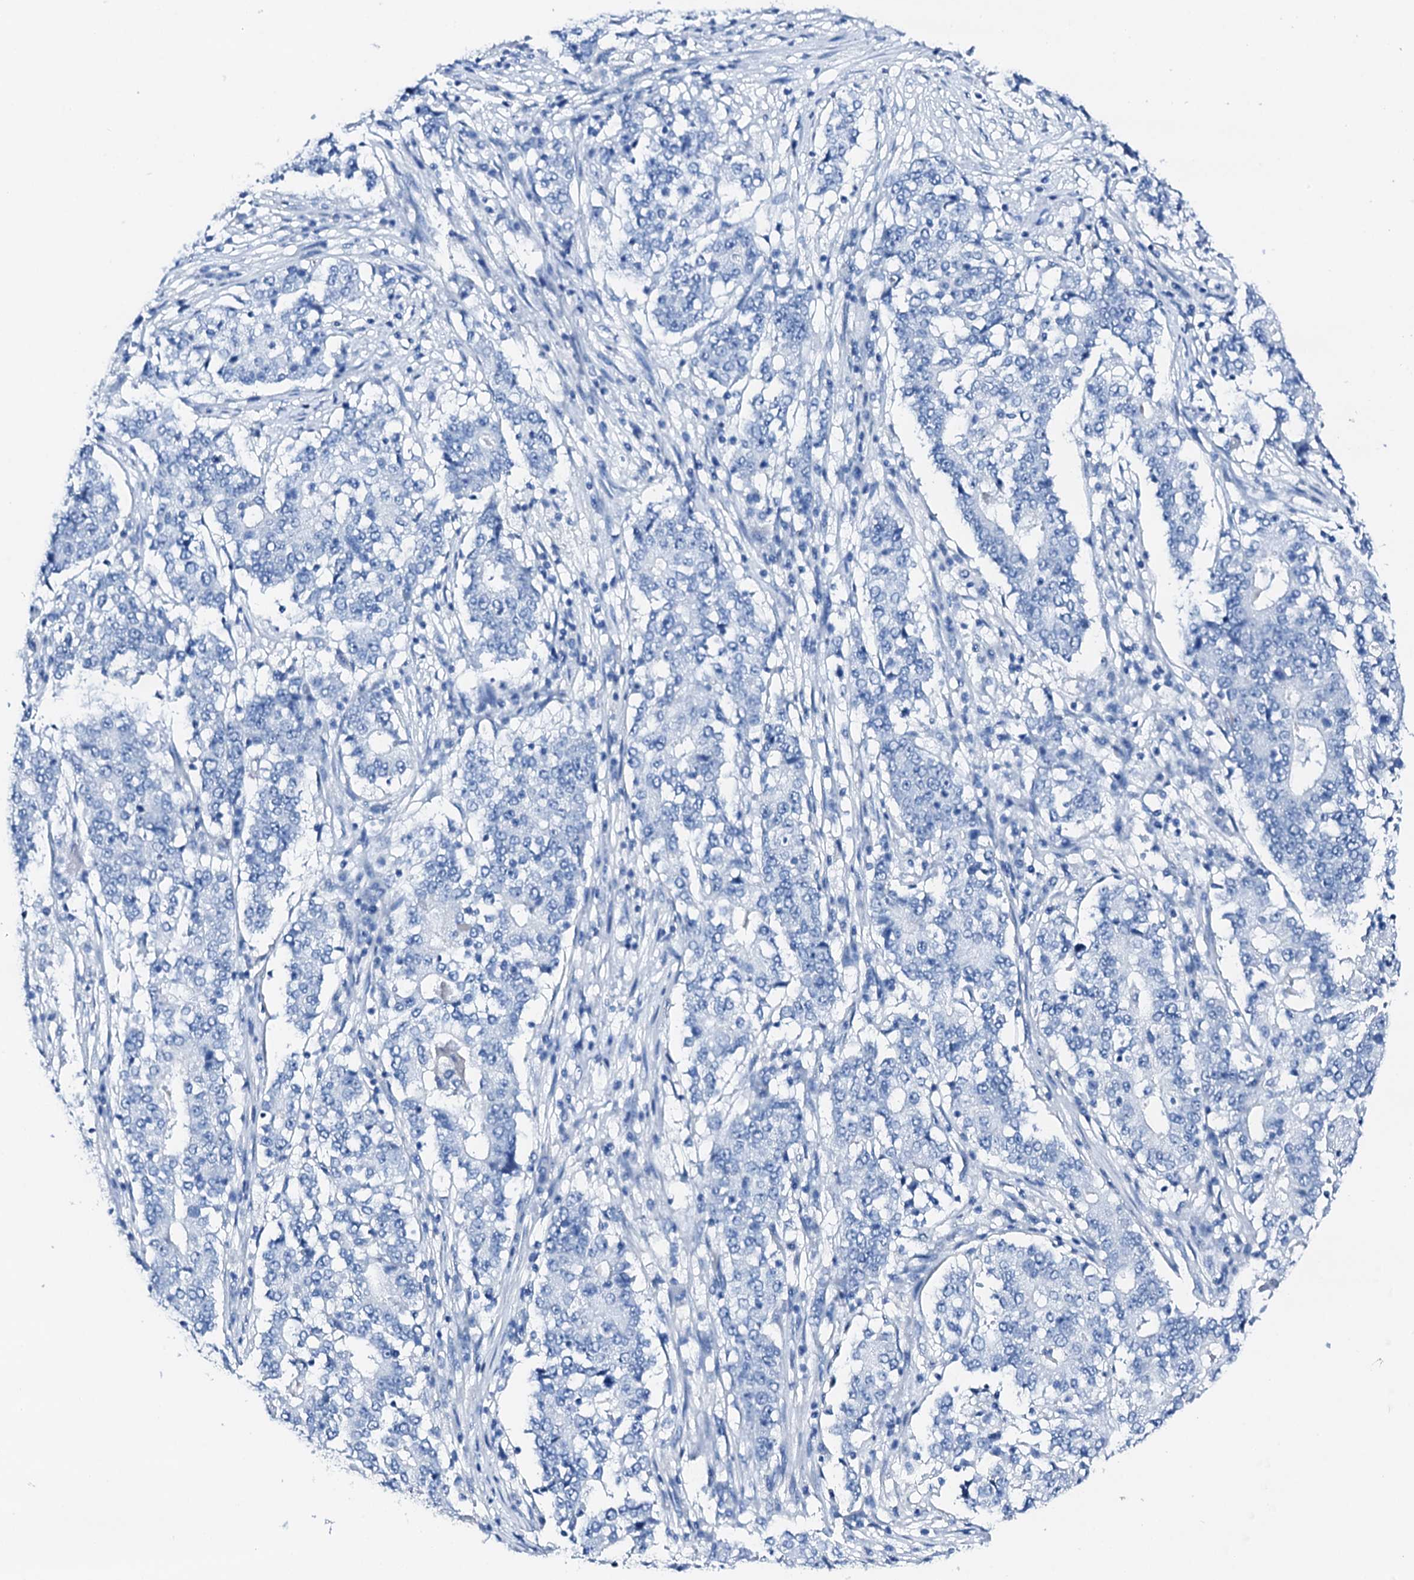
{"staining": {"intensity": "negative", "quantity": "none", "location": "none"}, "tissue": "stomach cancer", "cell_type": "Tumor cells", "image_type": "cancer", "snomed": [{"axis": "morphology", "description": "Adenocarcinoma, NOS"}, {"axis": "topography", "description": "Stomach"}], "caption": "Photomicrograph shows no protein expression in tumor cells of stomach cancer tissue. Nuclei are stained in blue.", "gene": "PTH", "patient": {"sex": "male", "age": 59}}